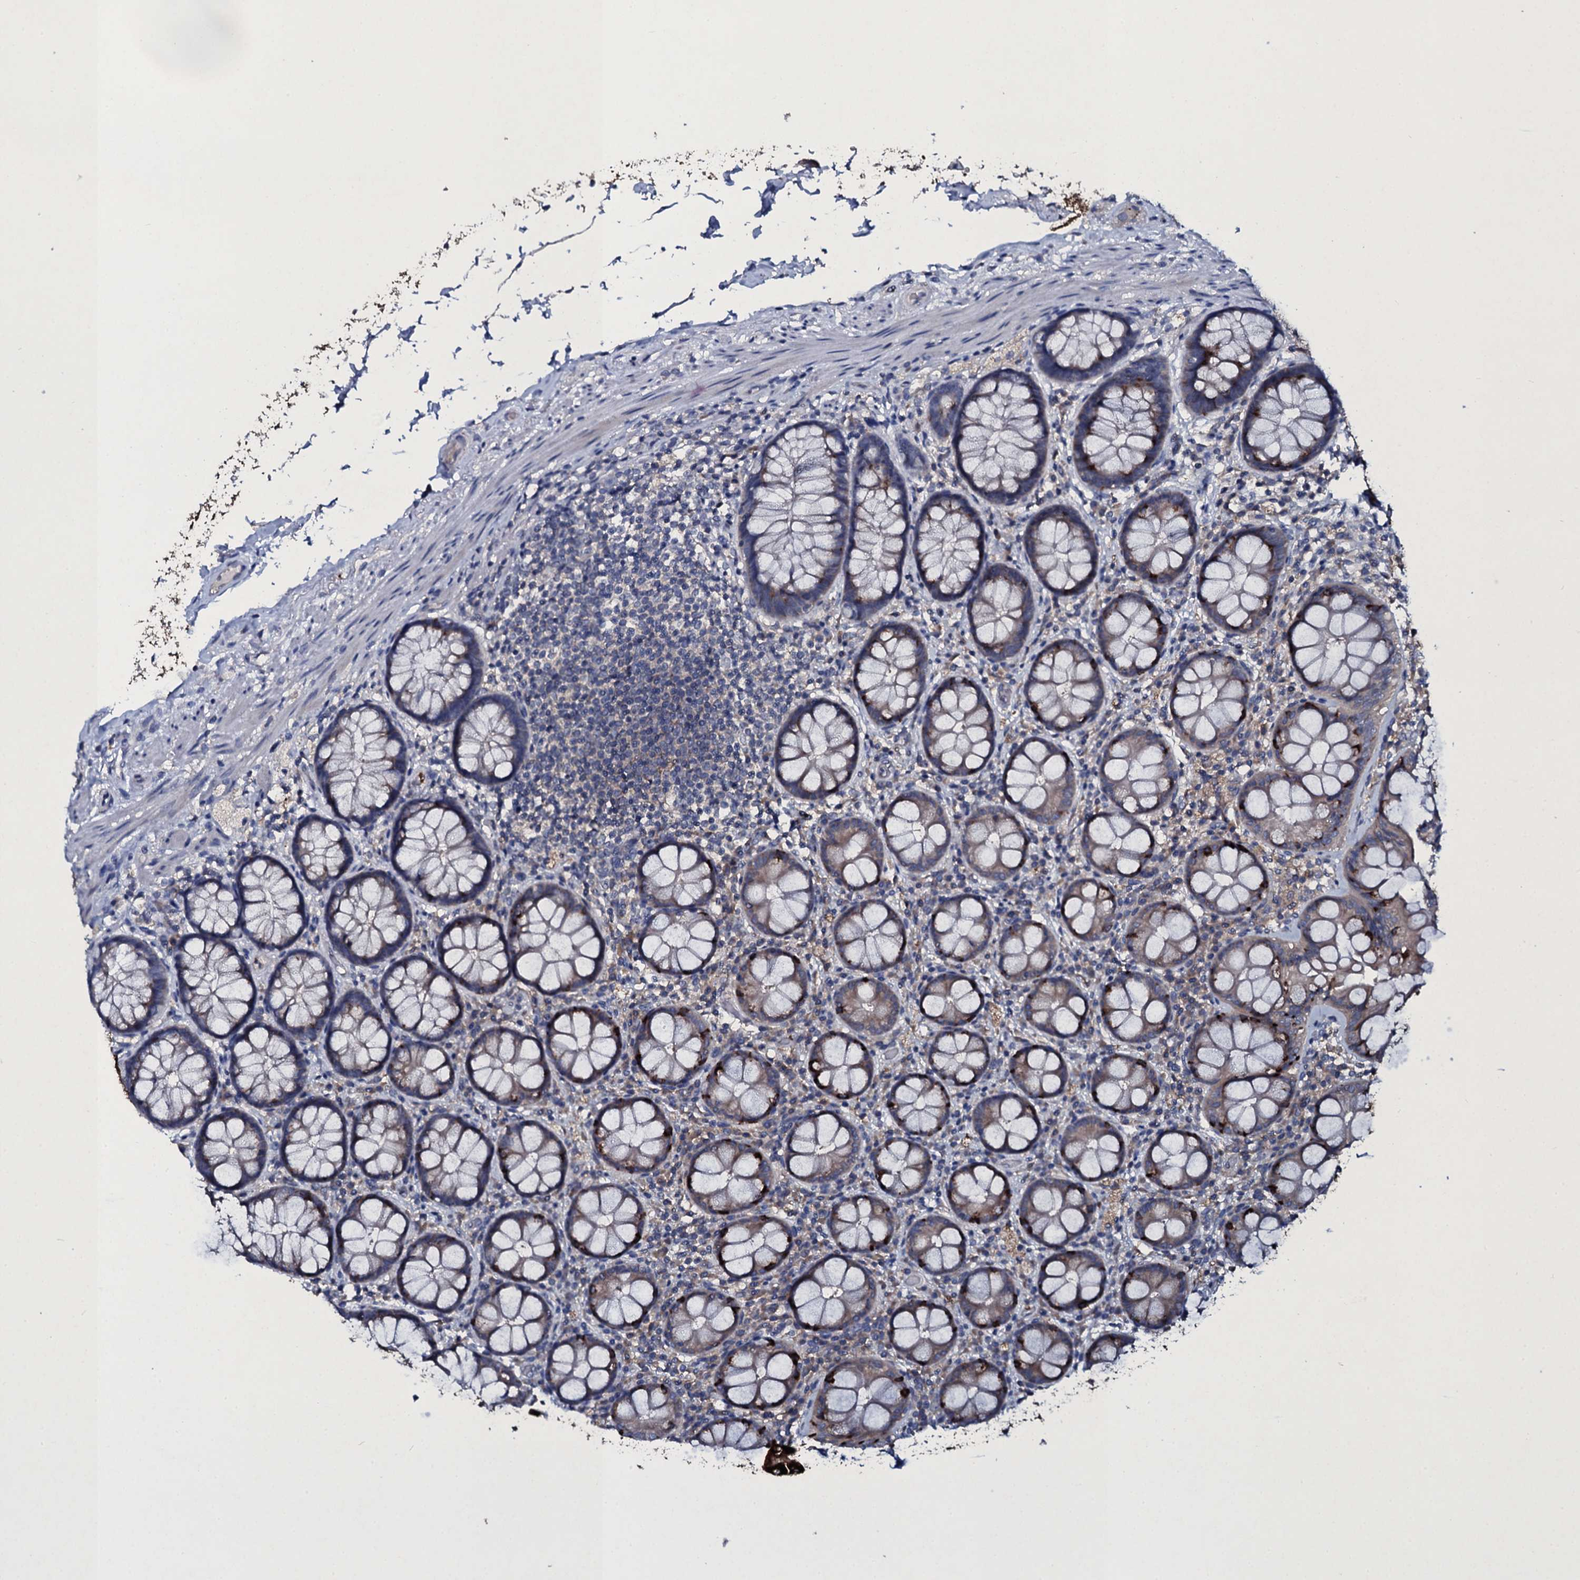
{"staining": {"intensity": "strong", "quantity": "<25%", "location": "cytoplasmic/membranous"}, "tissue": "rectum", "cell_type": "Glandular cells", "image_type": "normal", "snomed": [{"axis": "morphology", "description": "Normal tissue, NOS"}, {"axis": "topography", "description": "Rectum"}], "caption": "High-power microscopy captured an immunohistochemistry image of normal rectum, revealing strong cytoplasmic/membranous positivity in approximately <25% of glandular cells.", "gene": "TPGS2", "patient": {"sex": "male", "age": 83}}